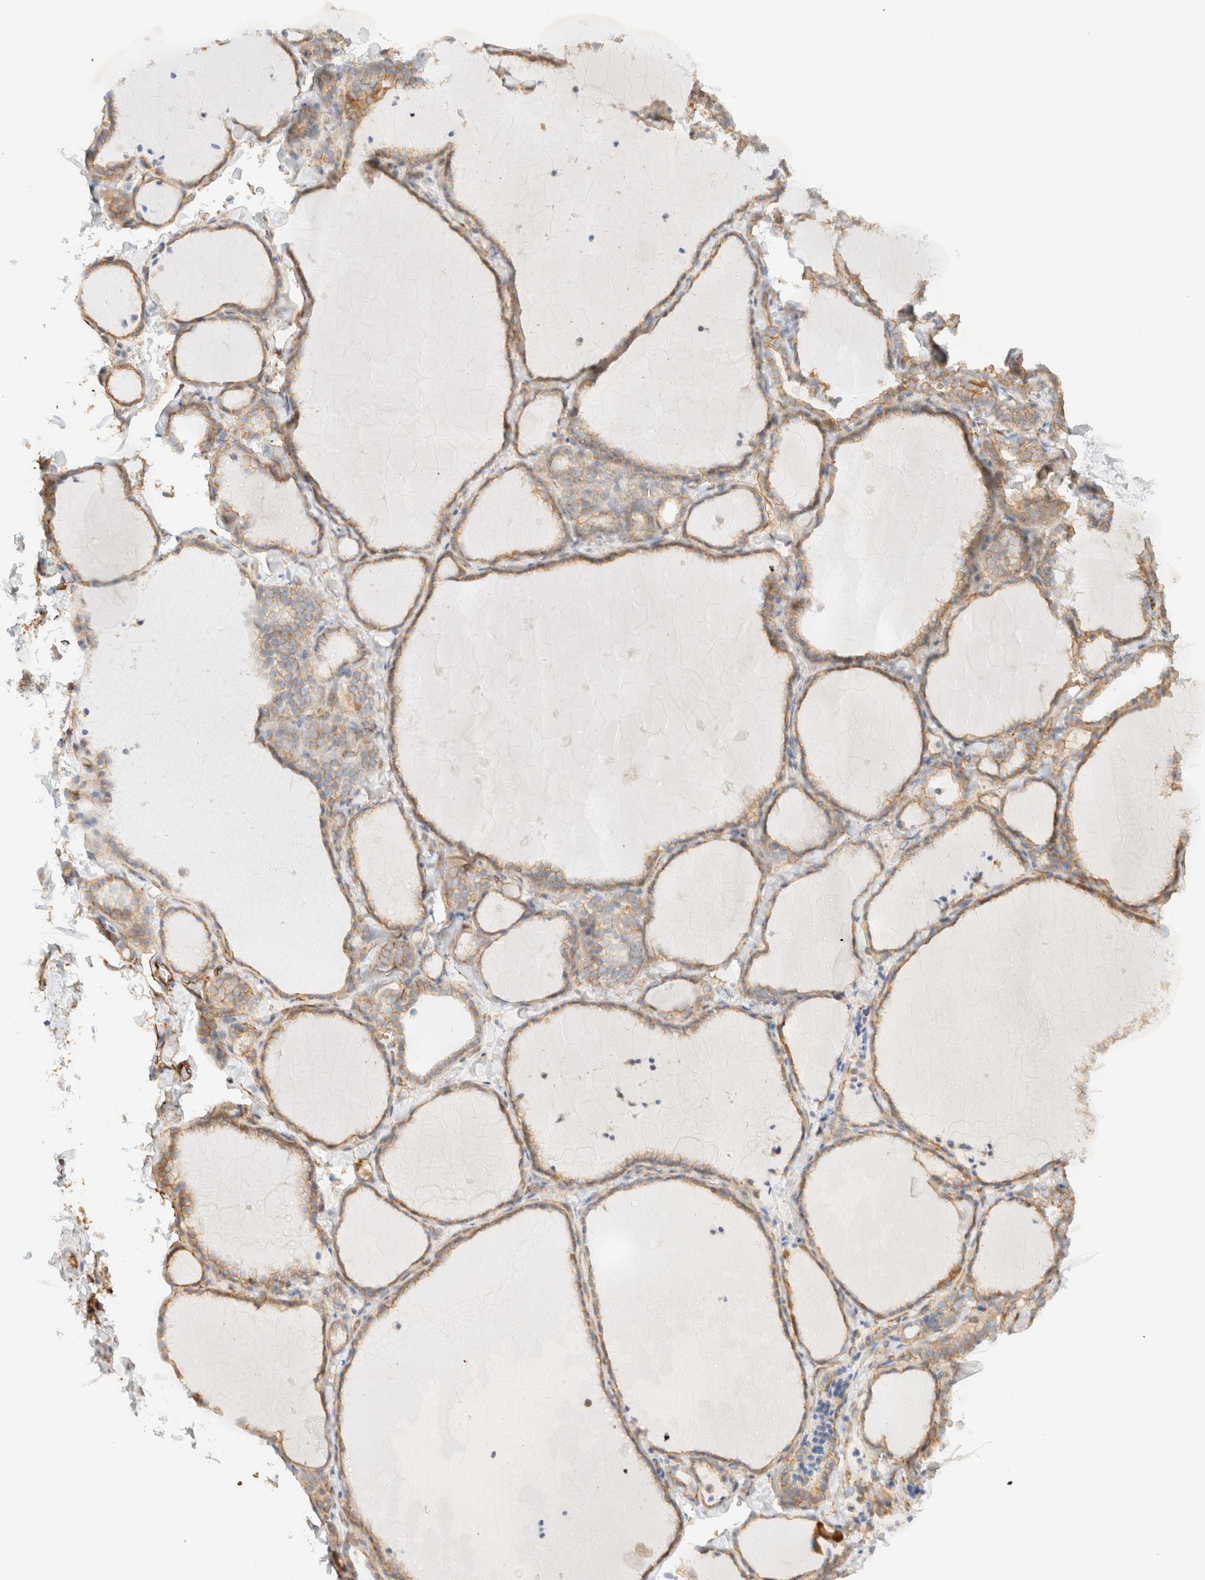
{"staining": {"intensity": "weak", "quantity": ">75%", "location": "cytoplasmic/membranous"}, "tissue": "thyroid gland", "cell_type": "Glandular cells", "image_type": "normal", "snomed": [{"axis": "morphology", "description": "Normal tissue, NOS"}, {"axis": "topography", "description": "Thyroid gland"}], "caption": "DAB immunohistochemical staining of normal human thyroid gland demonstrates weak cytoplasmic/membranous protein expression in approximately >75% of glandular cells.", "gene": "CYB5R4", "patient": {"sex": "female", "age": 22}}